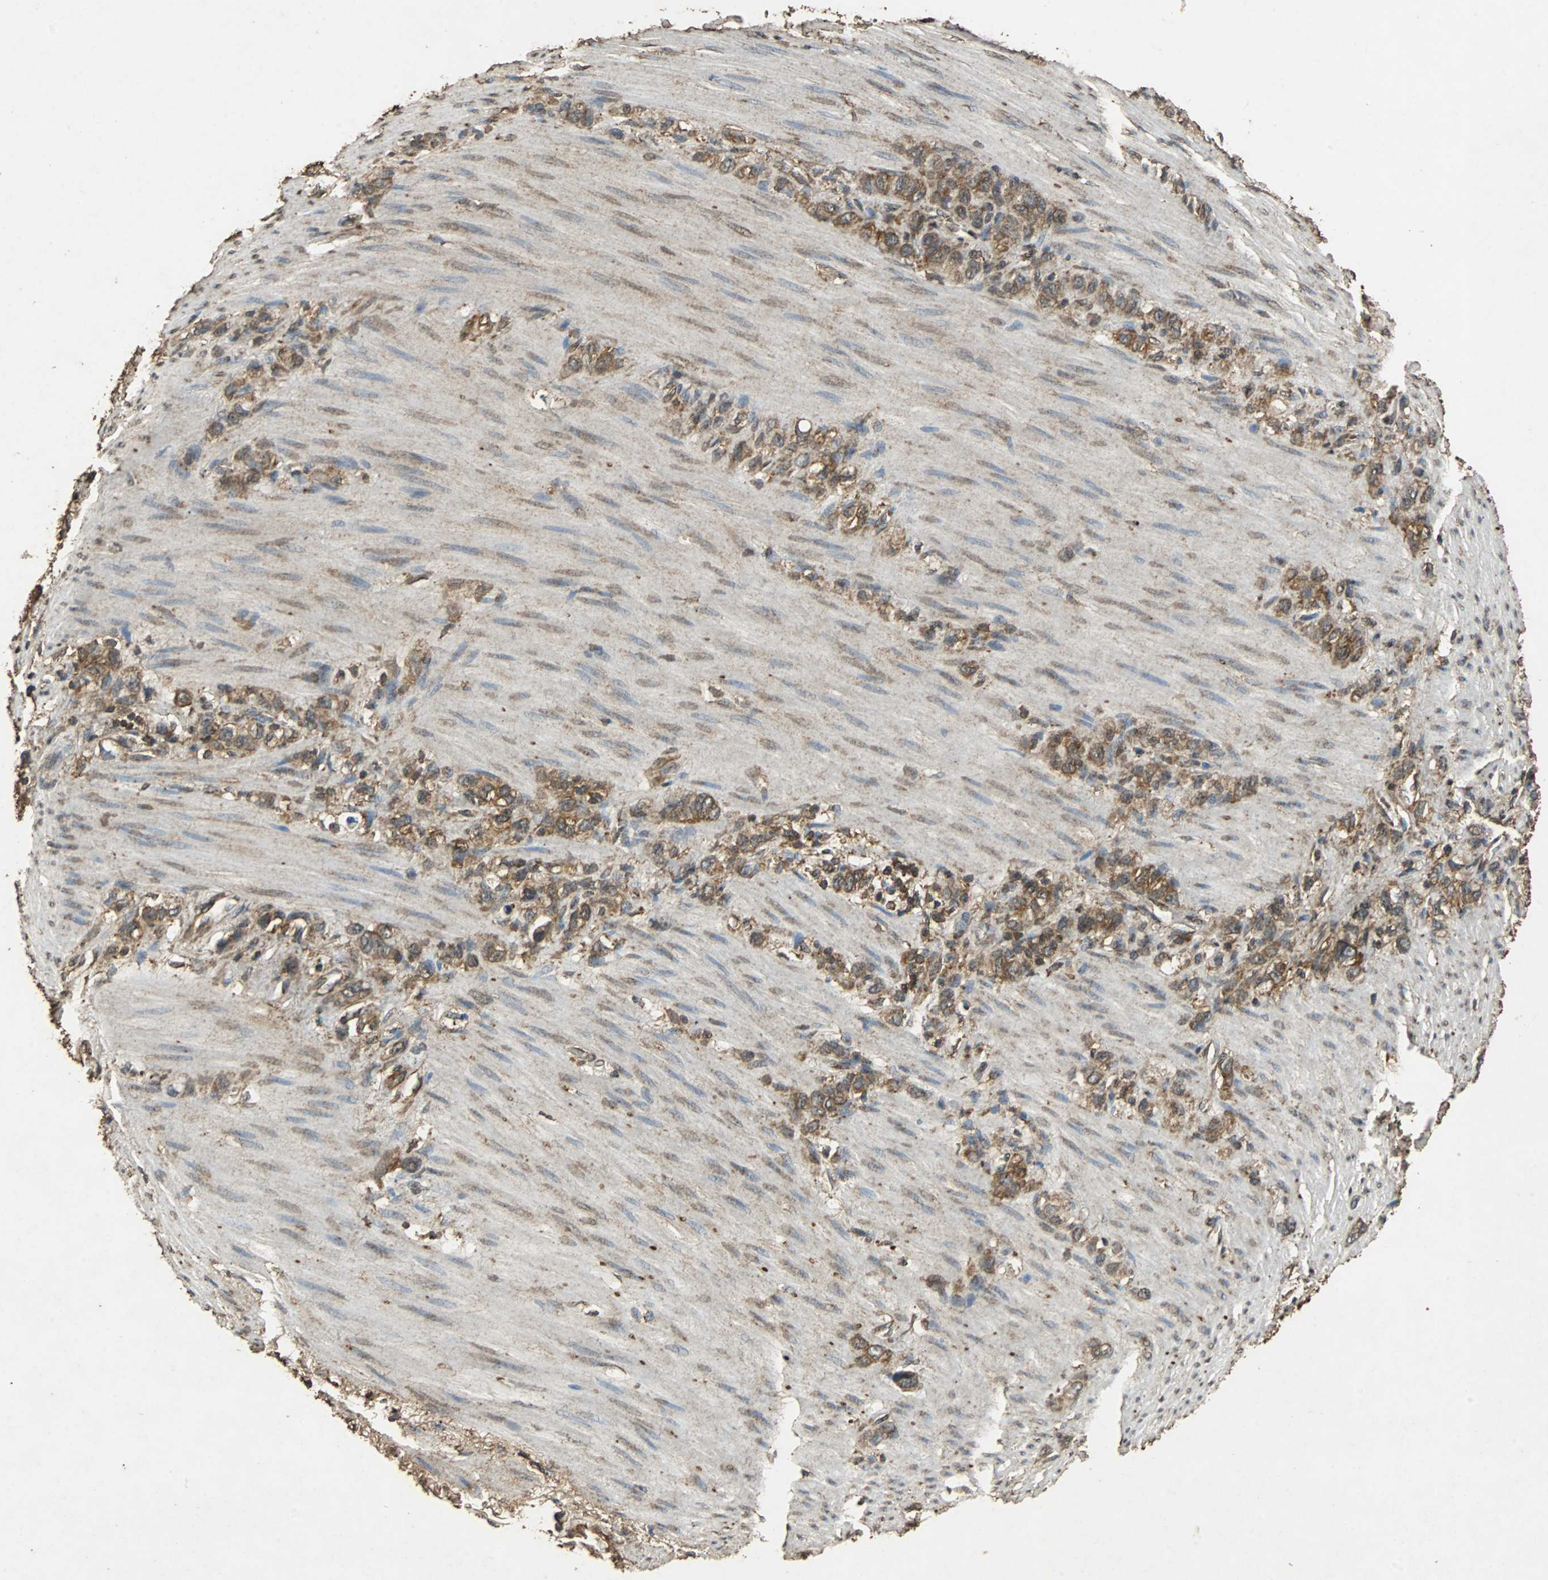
{"staining": {"intensity": "moderate", "quantity": ">75%", "location": "cytoplasmic/membranous"}, "tissue": "stomach cancer", "cell_type": "Tumor cells", "image_type": "cancer", "snomed": [{"axis": "morphology", "description": "Normal tissue, NOS"}, {"axis": "morphology", "description": "Adenocarcinoma, NOS"}, {"axis": "morphology", "description": "Adenocarcinoma, High grade"}, {"axis": "topography", "description": "Stomach, upper"}, {"axis": "topography", "description": "Stomach"}], "caption": "Stomach cancer (adenocarcinoma) tissue reveals moderate cytoplasmic/membranous expression in approximately >75% of tumor cells, visualized by immunohistochemistry.", "gene": "NAA10", "patient": {"sex": "female", "age": 65}}